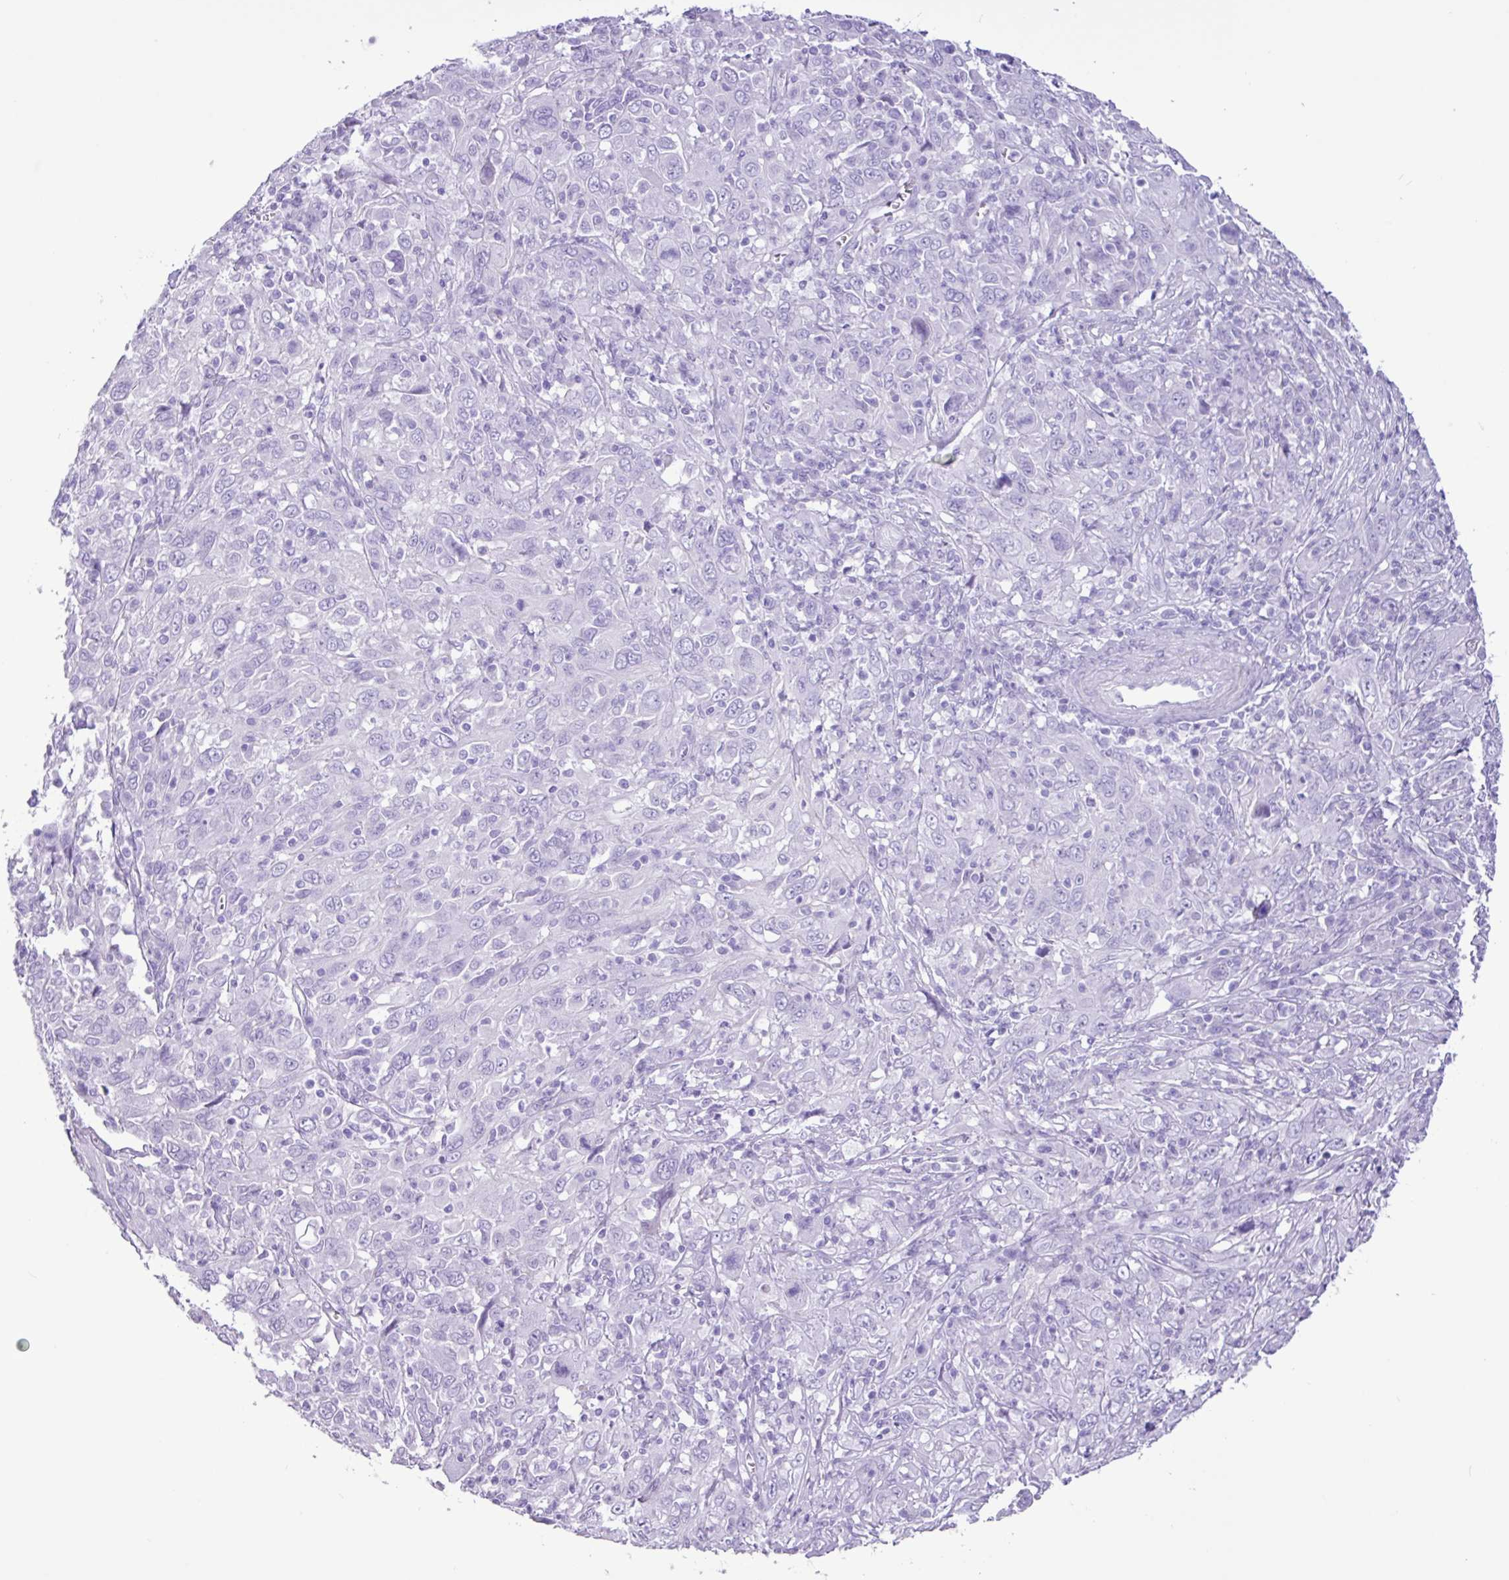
{"staining": {"intensity": "negative", "quantity": "none", "location": "none"}, "tissue": "cervical cancer", "cell_type": "Tumor cells", "image_type": "cancer", "snomed": [{"axis": "morphology", "description": "Squamous cell carcinoma, NOS"}, {"axis": "topography", "description": "Cervix"}], "caption": "This is an IHC micrograph of cervical cancer. There is no positivity in tumor cells.", "gene": "CKMT2", "patient": {"sex": "female", "age": 46}}